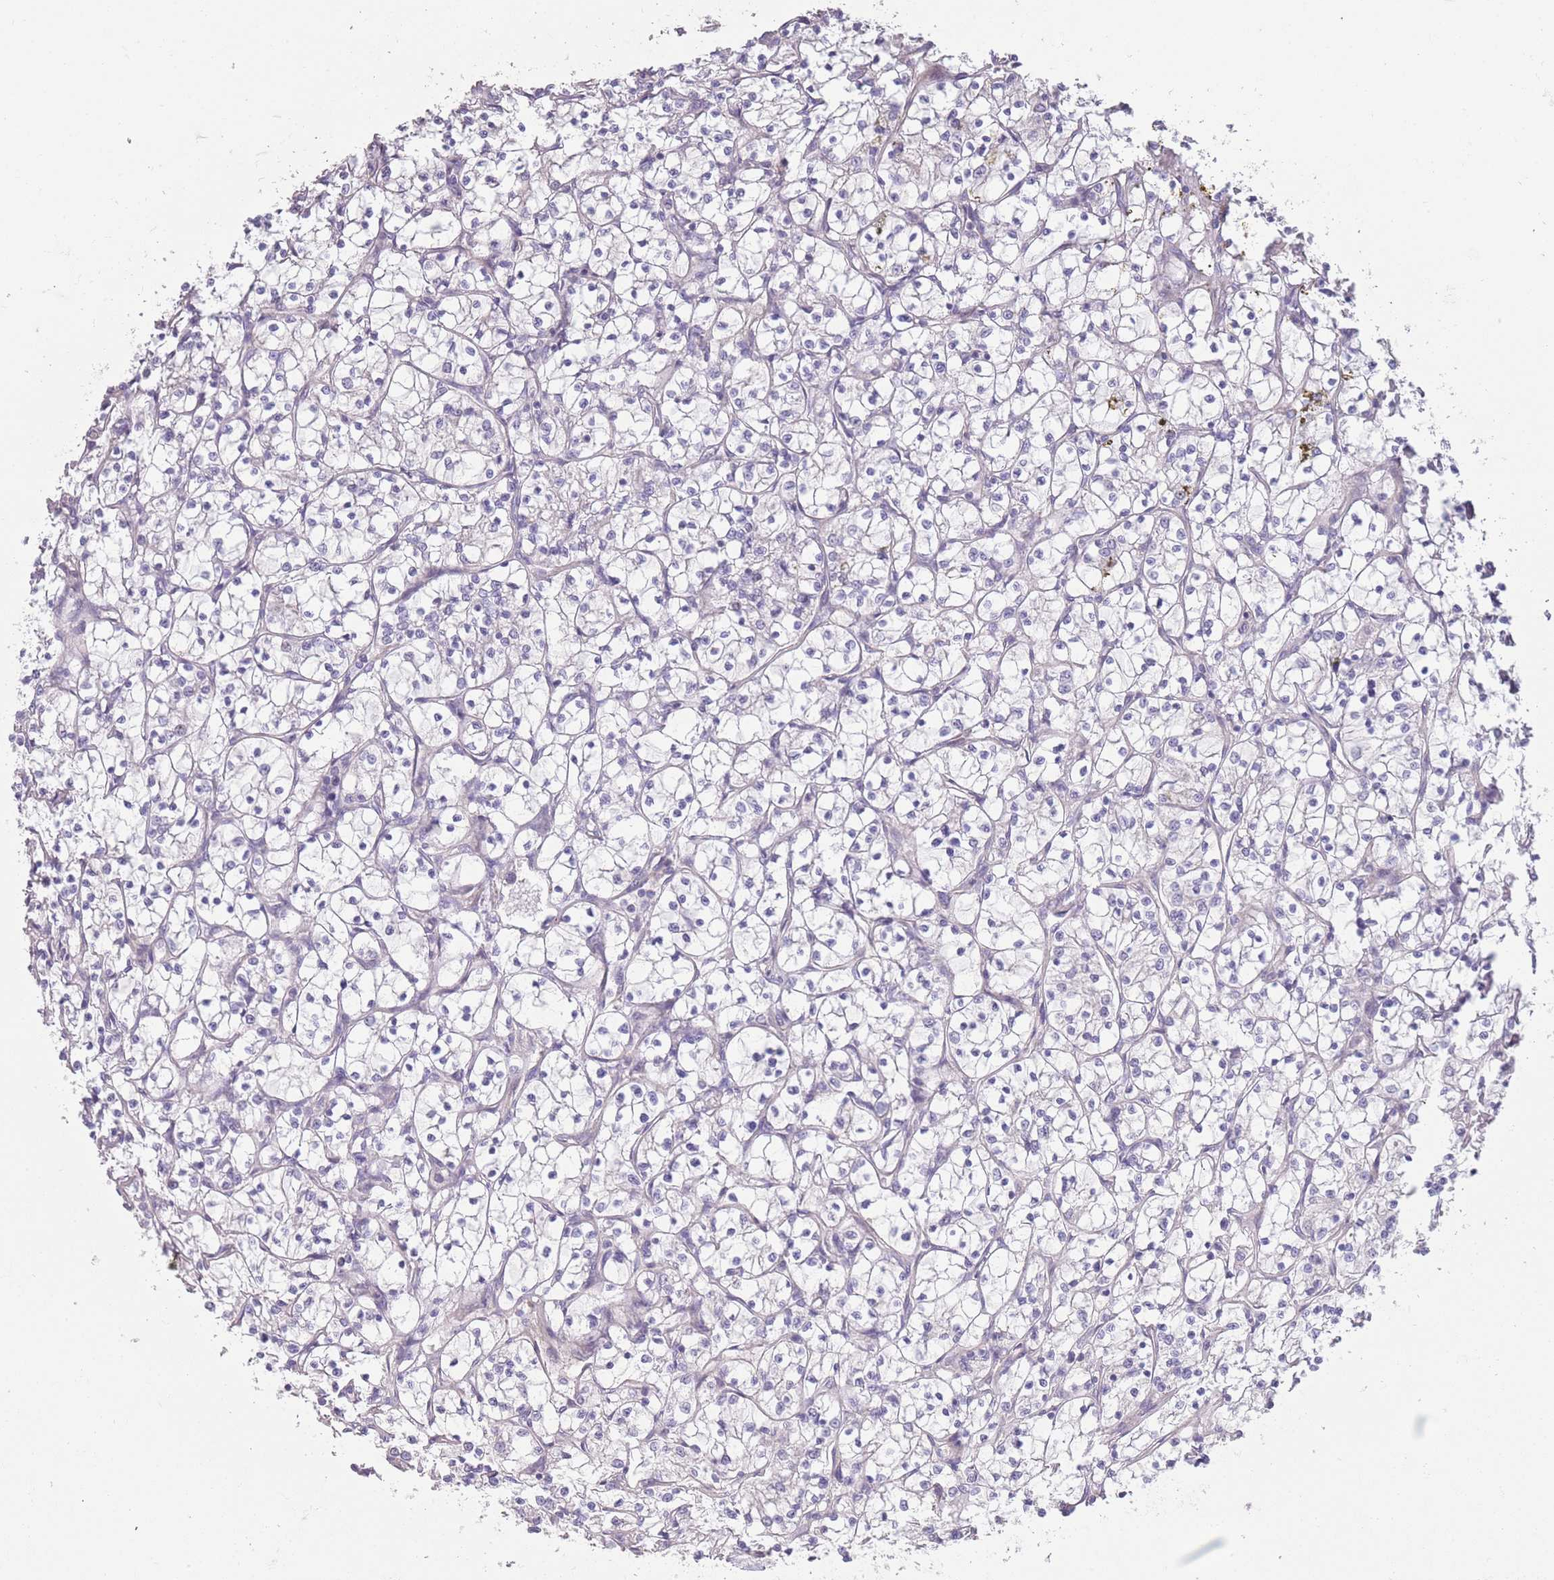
{"staining": {"intensity": "negative", "quantity": "none", "location": "none"}, "tissue": "renal cancer", "cell_type": "Tumor cells", "image_type": "cancer", "snomed": [{"axis": "morphology", "description": "Adenocarcinoma, NOS"}, {"axis": "topography", "description": "Kidney"}], "caption": "Protein analysis of renal cancer displays no significant positivity in tumor cells. The staining is performed using DAB (3,3'-diaminobenzidine) brown chromogen with nuclei counter-stained in using hematoxylin.", "gene": "RSPH10B", "patient": {"sex": "female", "age": 69}}